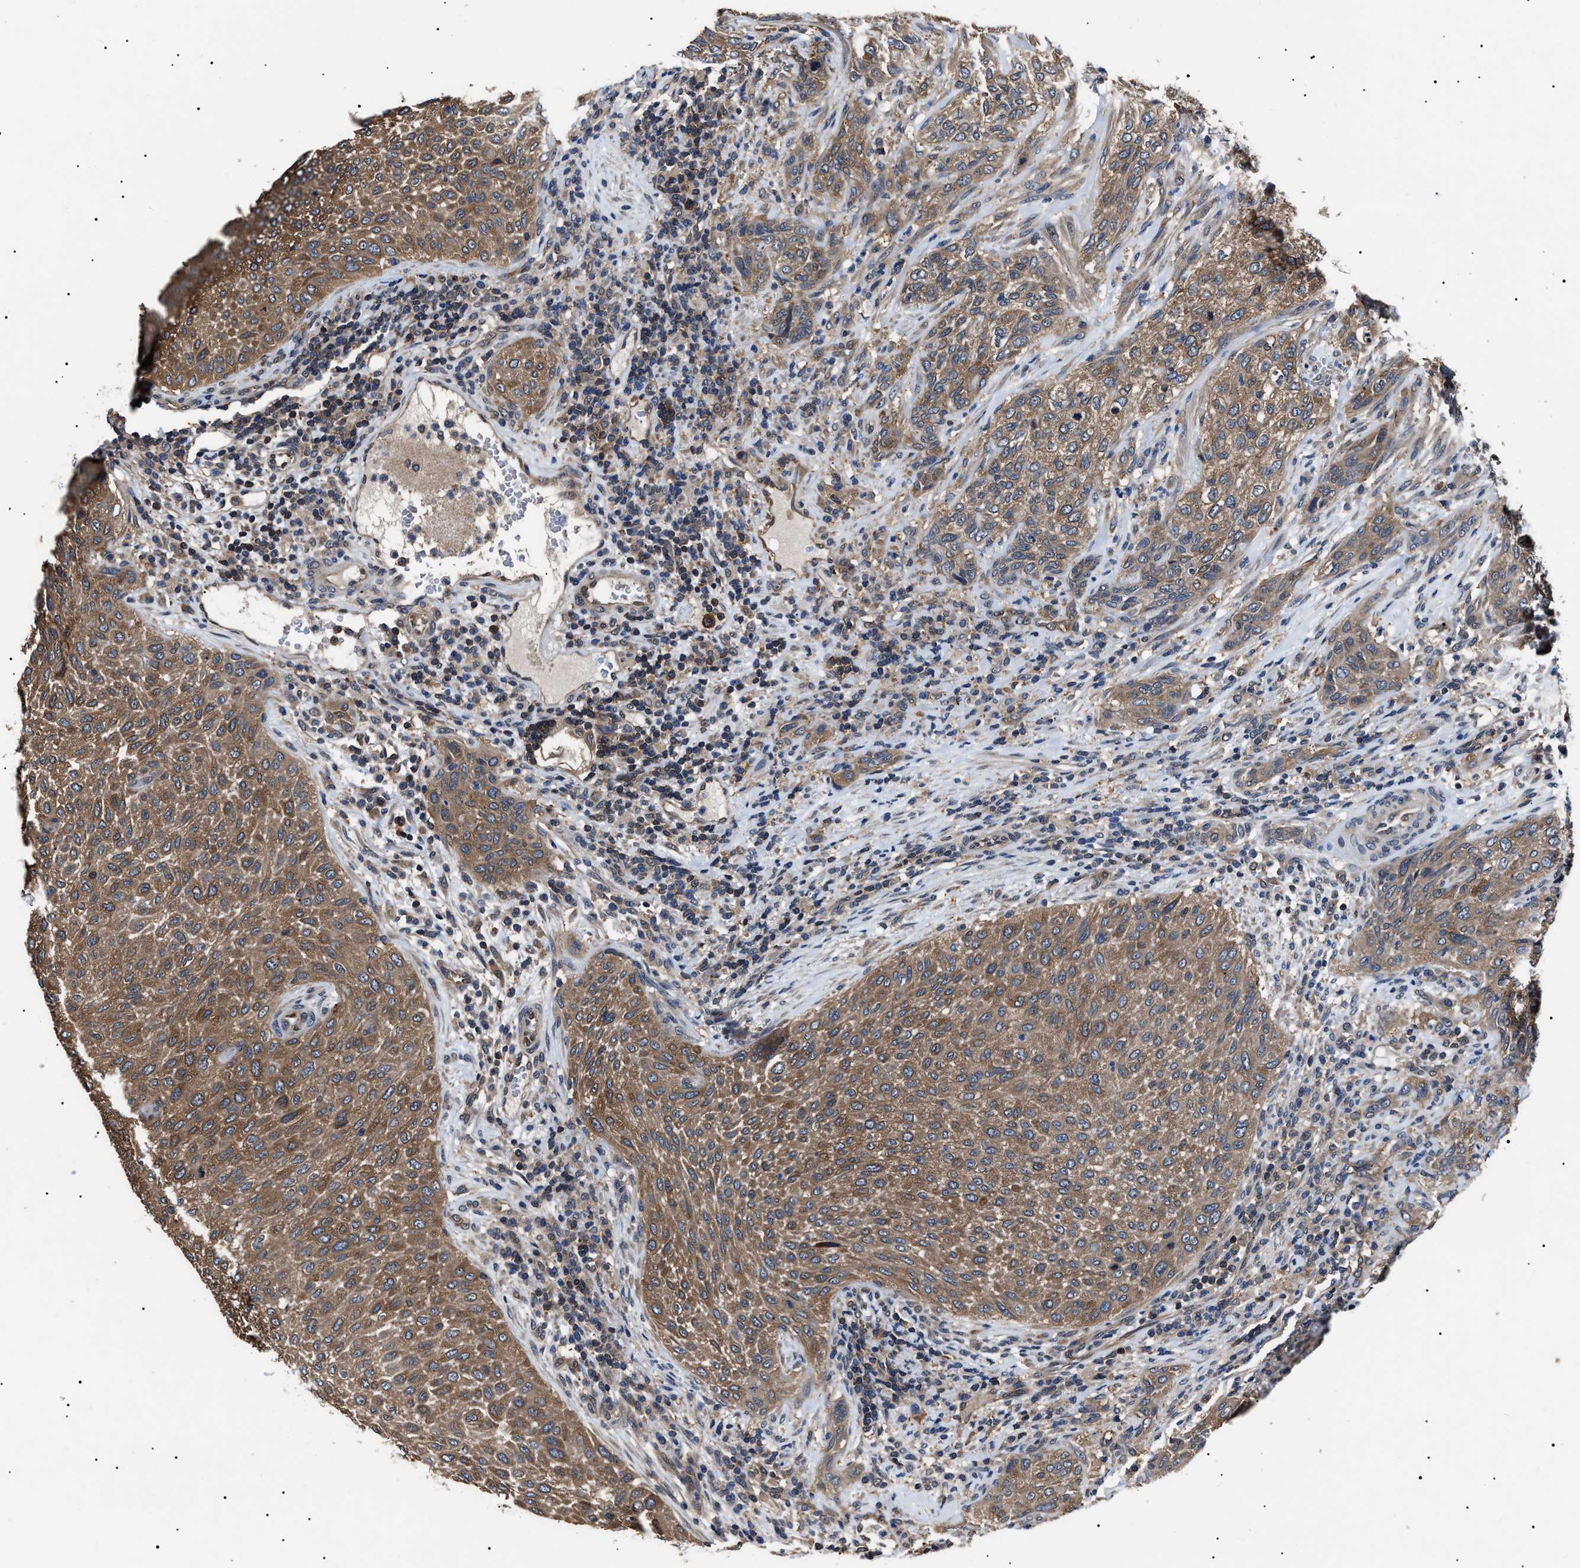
{"staining": {"intensity": "moderate", "quantity": ">75%", "location": "cytoplasmic/membranous"}, "tissue": "urothelial cancer", "cell_type": "Tumor cells", "image_type": "cancer", "snomed": [{"axis": "morphology", "description": "Urothelial carcinoma, Low grade"}, {"axis": "morphology", "description": "Urothelial carcinoma, High grade"}, {"axis": "topography", "description": "Urinary bladder"}], "caption": "Moderate cytoplasmic/membranous staining is identified in about >75% of tumor cells in urothelial cancer.", "gene": "CCT8", "patient": {"sex": "male", "age": 35}}